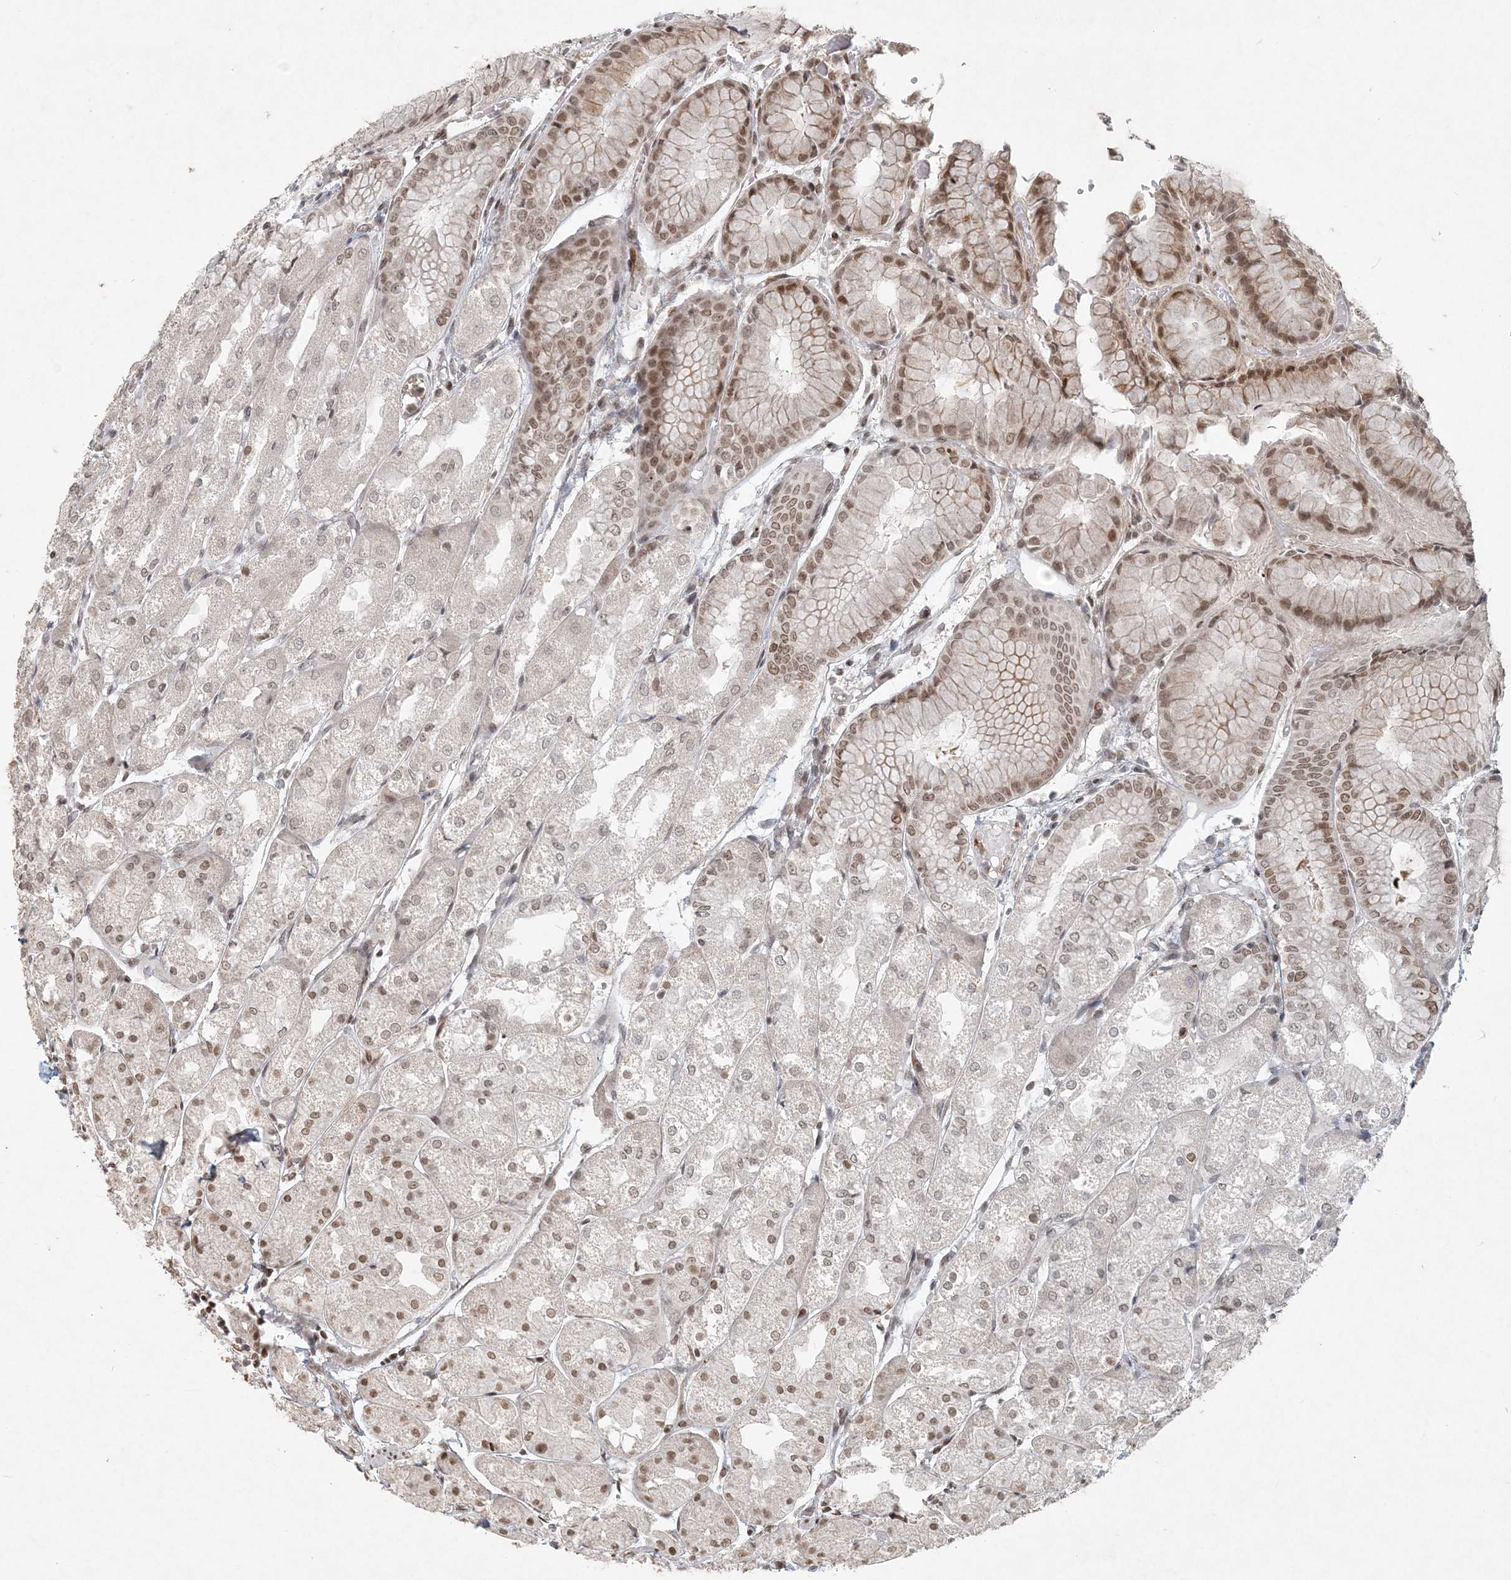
{"staining": {"intensity": "moderate", "quantity": "25%-75%", "location": "nuclear"}, "tissue": "stomach", "cell_type": "Glandular cells", "image_type": "normal", "snomed": [{"axis": "morphology", "description": "Normal tissue, NOS"}, {"axis": "topography", "description": "Stomach, upper"}], "caption": "Benign stomach reveals moderate nuclear staining in about 25%-75% of glandular cells, visualized by immunohistochemistry.", "gene": "BAZ1B", "patient": {"sex": "male", "age": 72}}